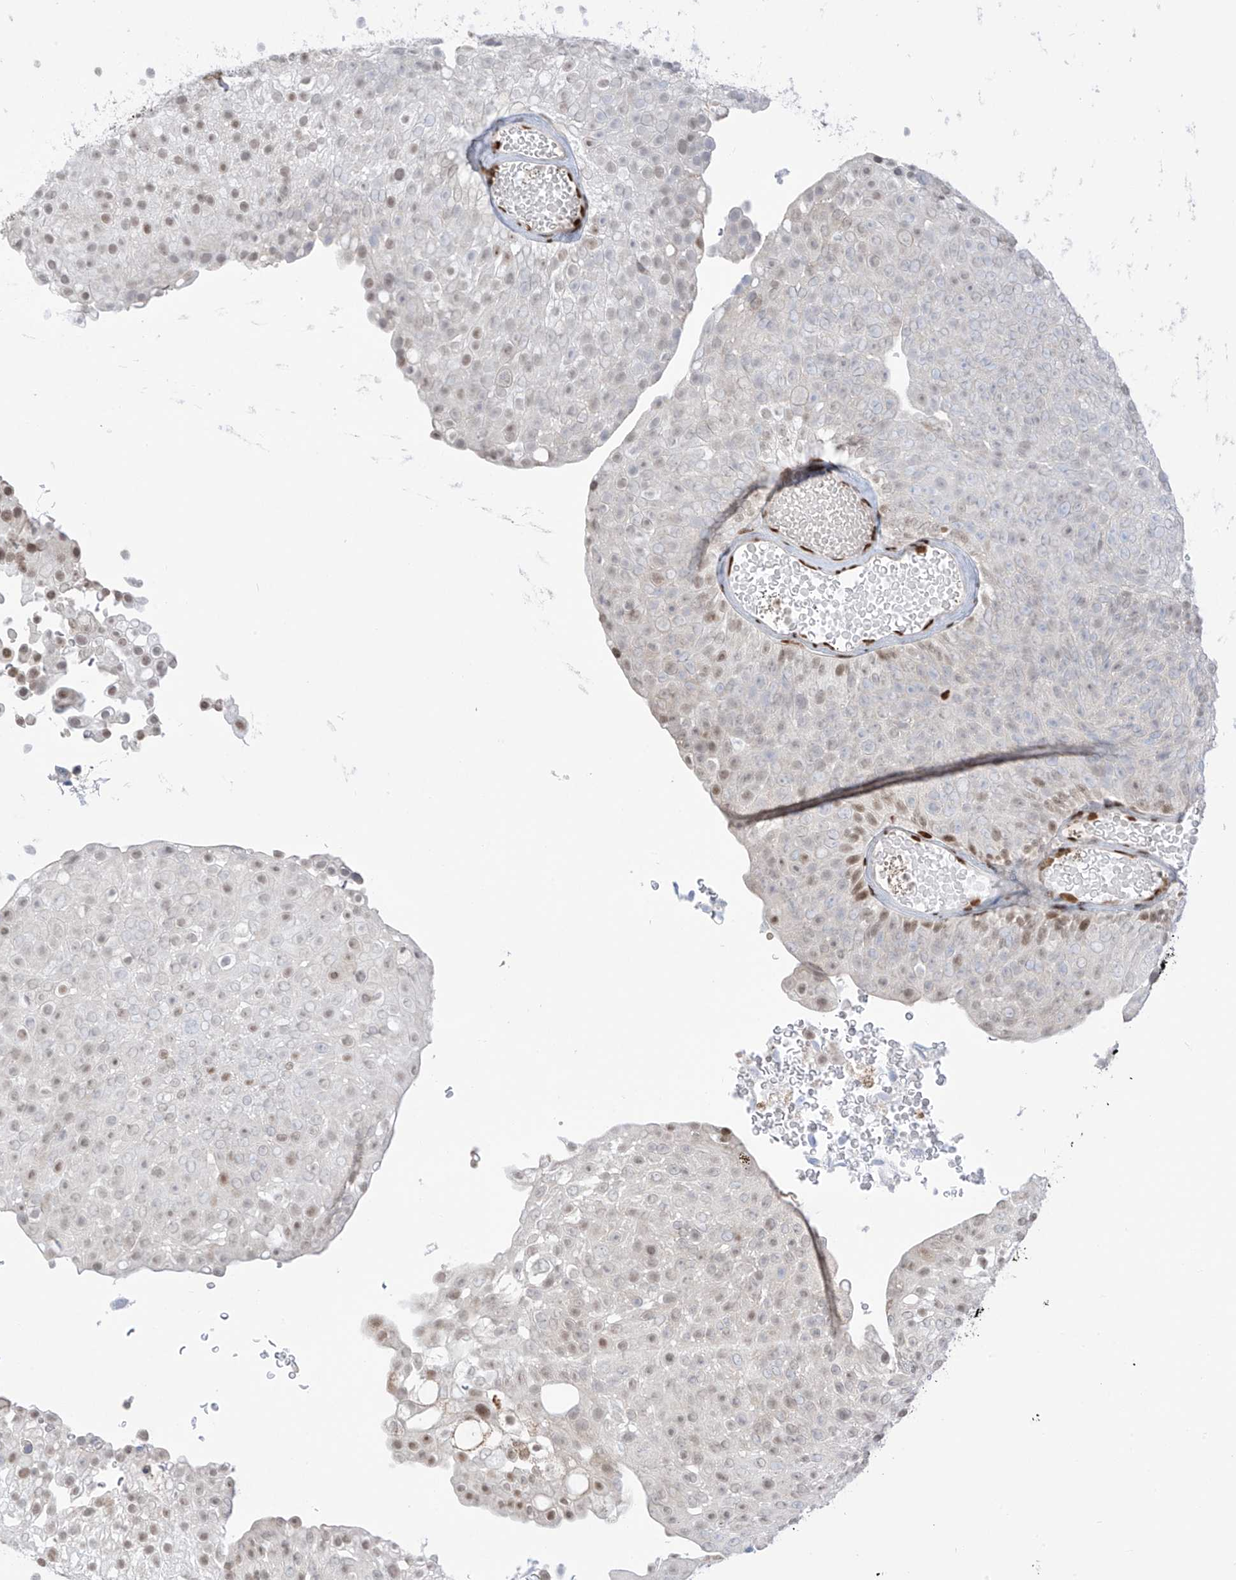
{"staining": {"intensity": "moderate", "quantity": "<25%", "location": "nuclear"}, "tissue": "urothelial cancer", "cell_type": "Tumor cells", "image_type": "cancer", "snomed": [{"axis": "morphology", "description": "Urothelial carcinoma, Low grade"}, {"axis": "topography", "description": "Urinary bladder"}], "caption": "Immunohistochemistry (IHC) micrograph of urothelial carcinoma (low-grade) stained for a protein (brown), which demonstrates low levels of moderate nuclear staining in about <25% of tumor cells.", "gene": "PM20D2", "patient": {"sex": "male", "age": 78}}